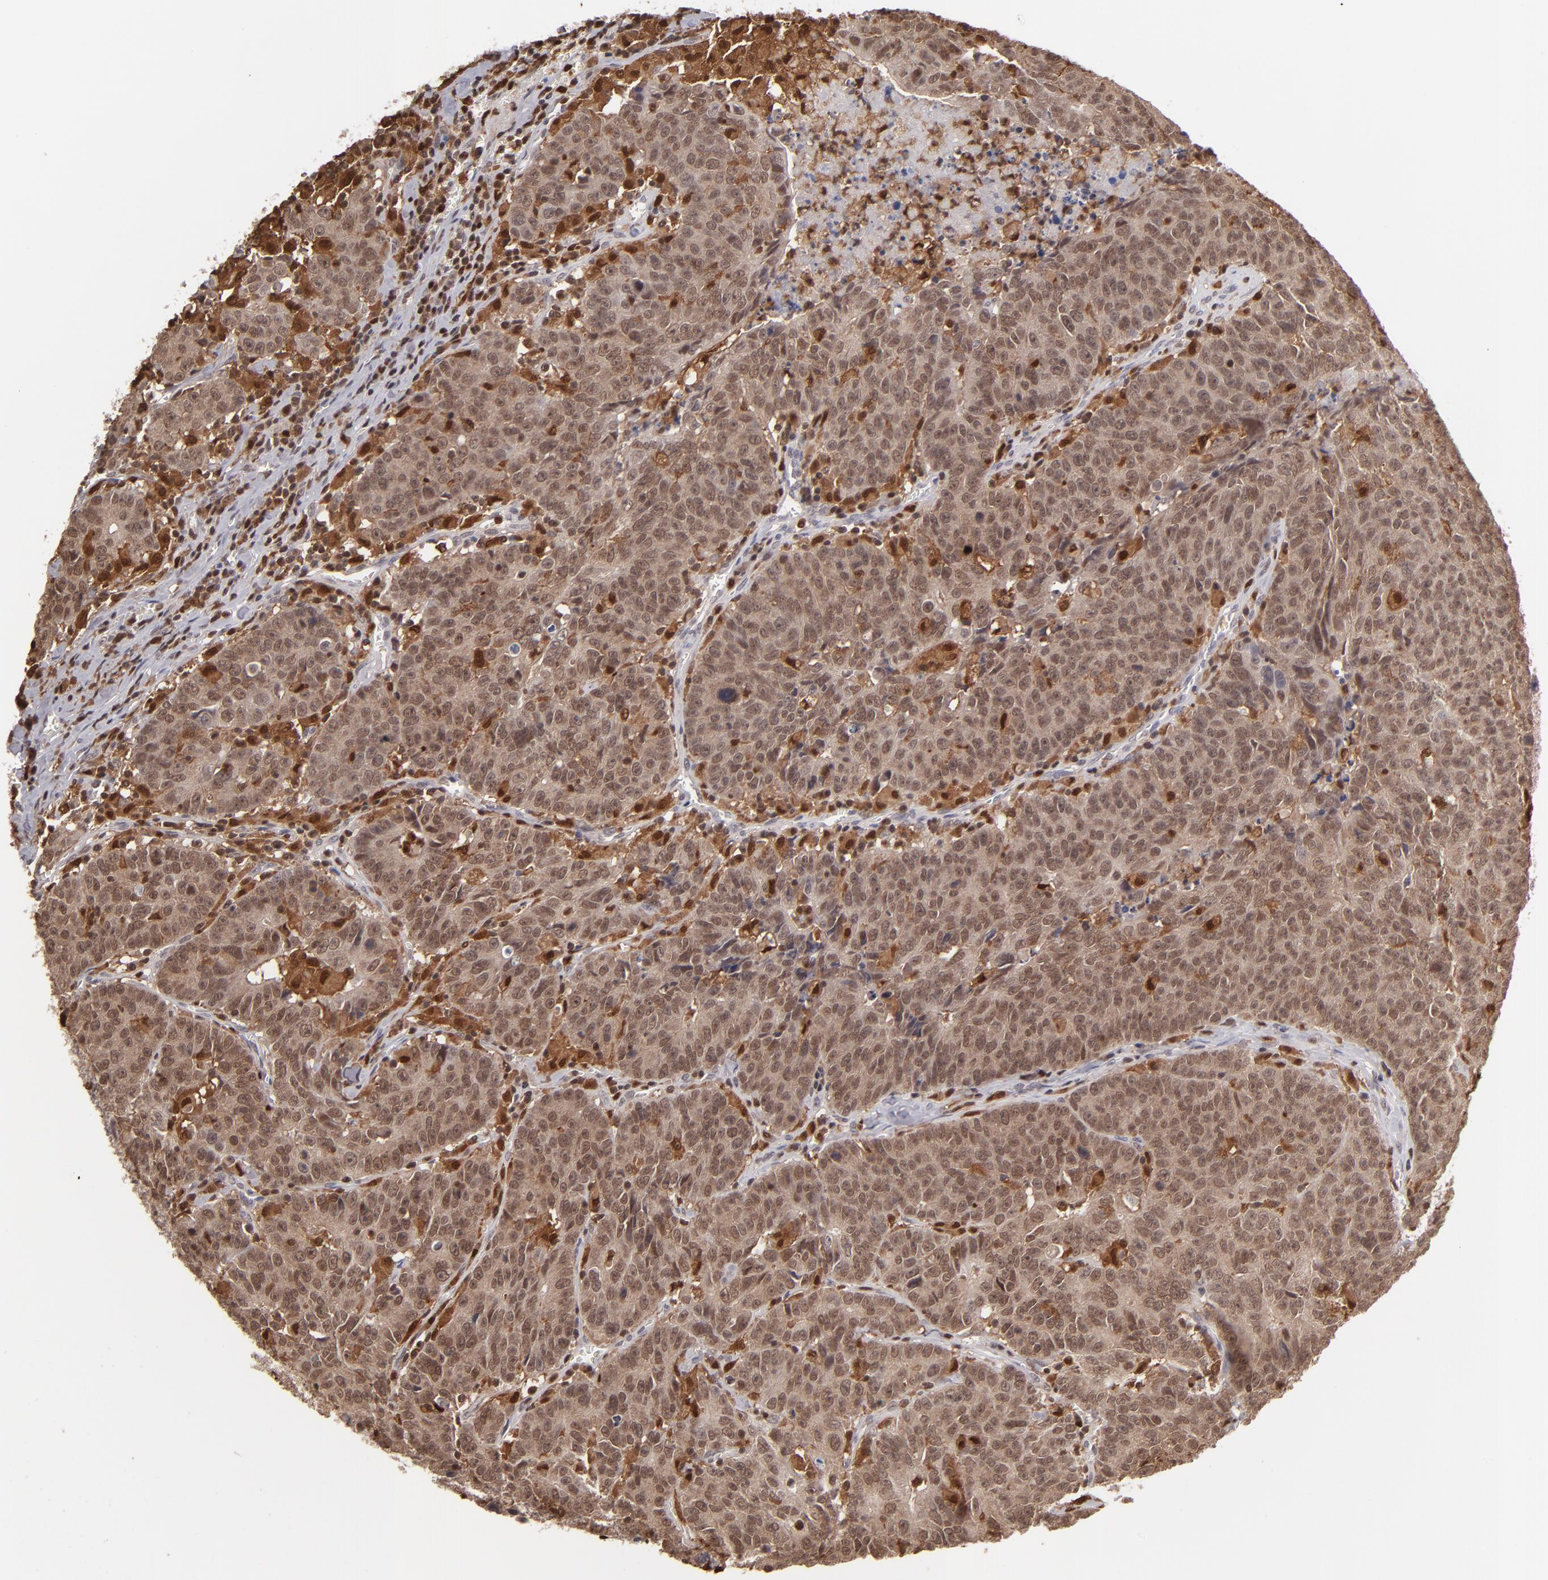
{"staining": {"intensity": "moderate", "quantity": ">75%", "location": "cytoplasmic/membranous,nuclear"}, "tissue": "colorectal cancer", "cell_type": "Tumor cells", "image_type": "cancer", "snomed": [{"axis": "morphology", "description": "Adenocarcinoma, NOS"}, {"axis": "topography", "description": "Colon"}], "caption": "Colorectal cancer stained for a protein (brown) demonstrates moderate cytoplasmic/membranous and nuclear positive positivity in about >75% of tumor cells.", "gene": "GRB2", "patient": {"sex": "female", "age": 53}}